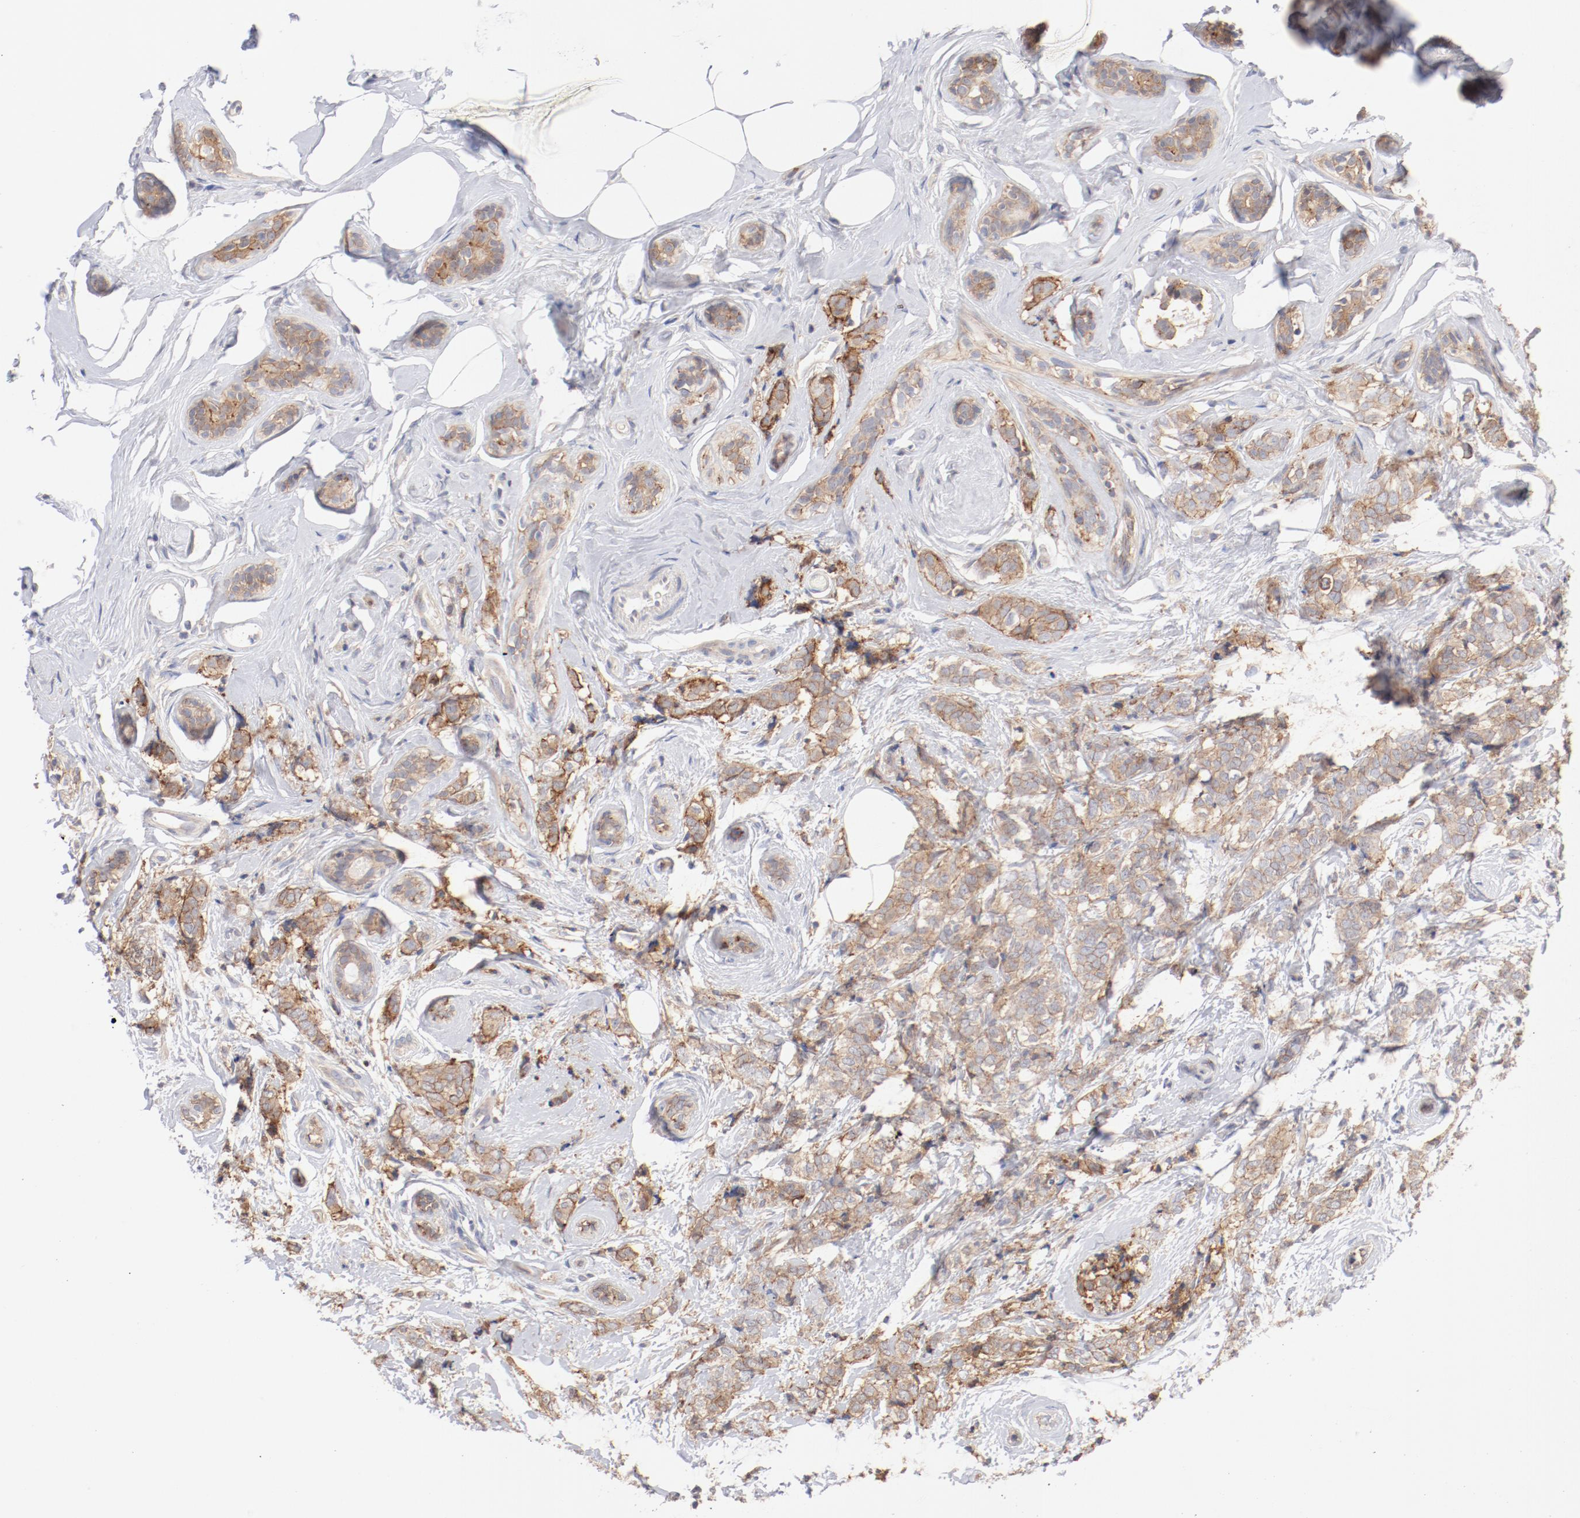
{"staining": {"intensity": "moderate", "quantity": ">75%", "location": "cytoplasmic/membranous"}, "tissue": "breast cancer", "cell_type": "Tumor cells", "image_type": "cancer", "snomed": [{"axis": "morphology", "description": "Lobular carcinoma"}, {"axis": "topography", "description": "Breast"}], "caption": "High-power microscopy captured an immunohistochemistry (IHC) image of lobular carcinoma (breast), revealing moderate cytoplasmic/membranous expression in approximately >75% of tumor cells.", "gene": "SETD3", "patient": {"sex": "female", "age": 60}}